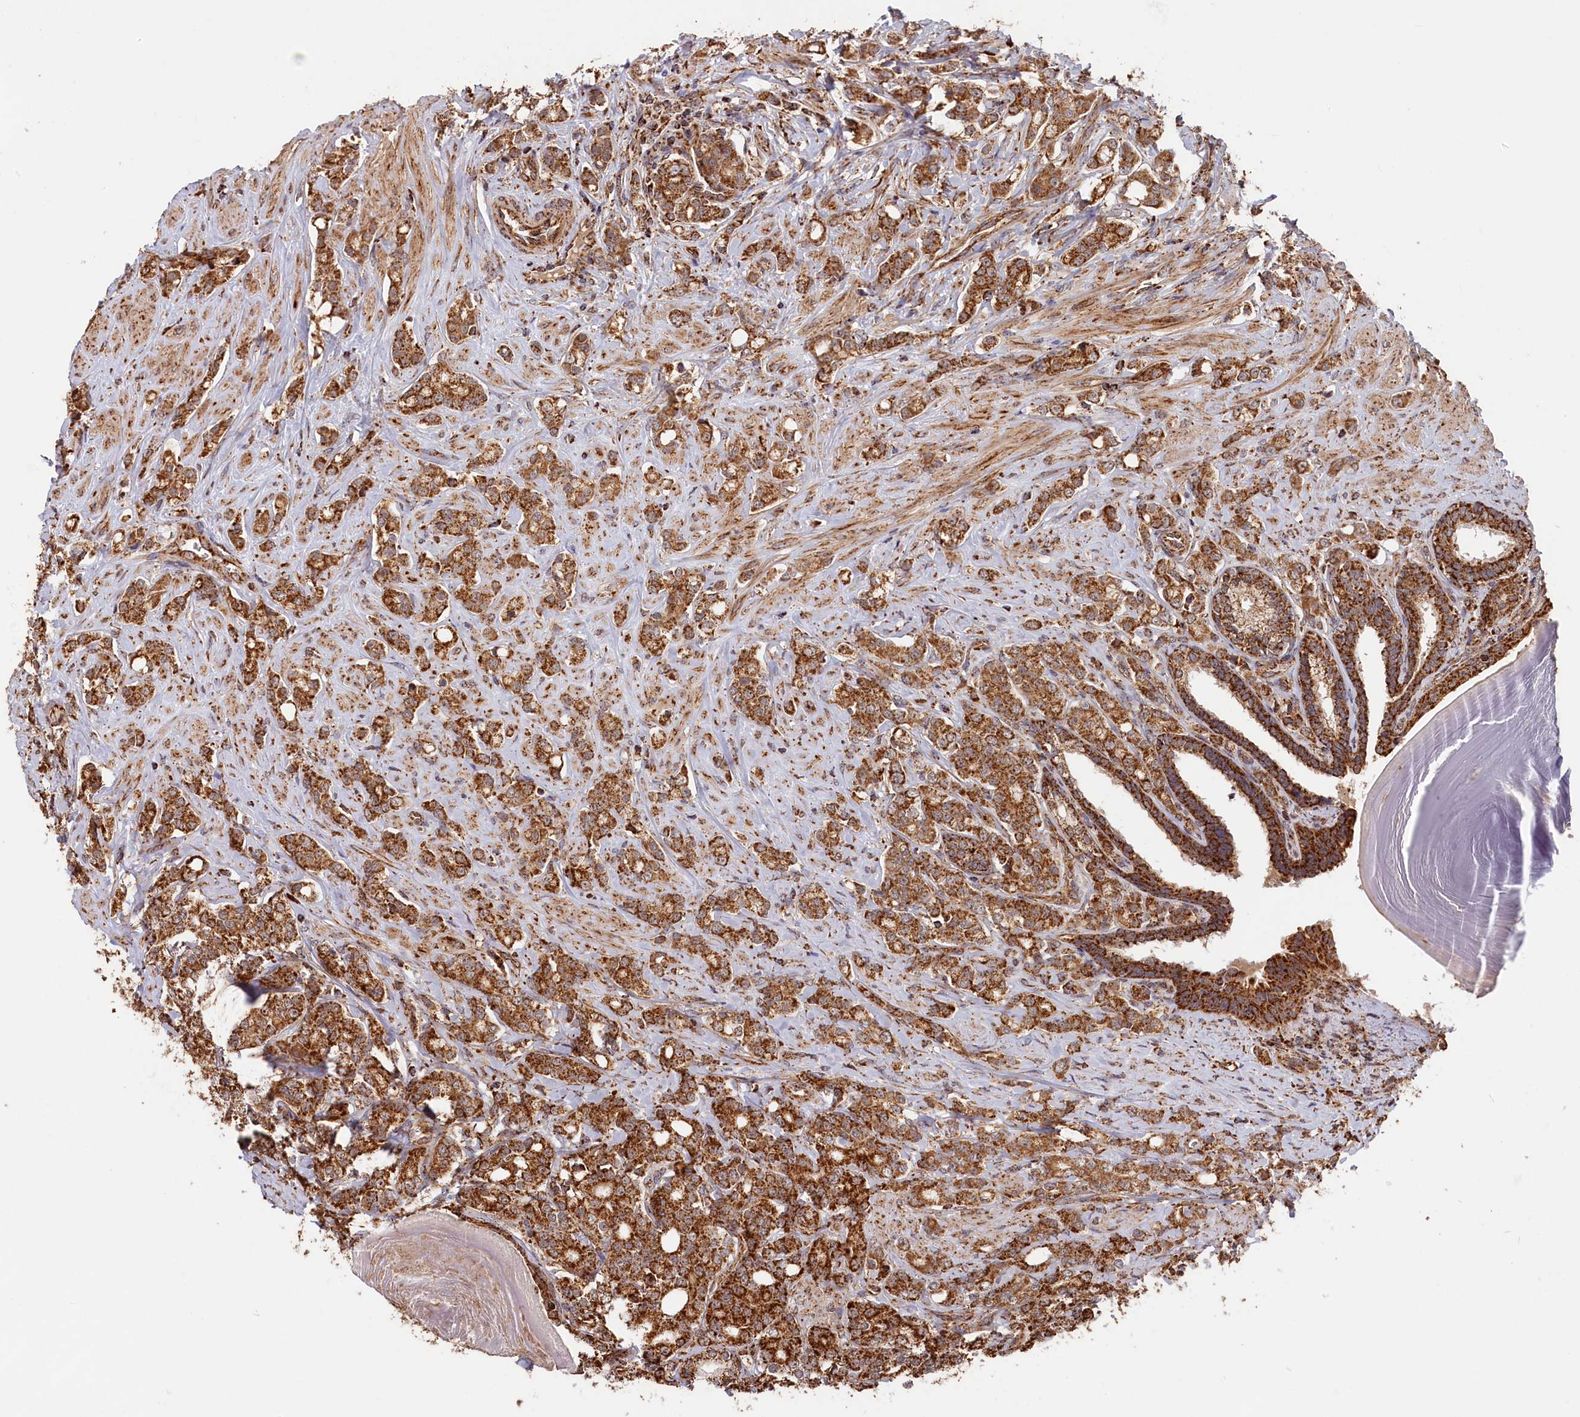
{"staining": {"intensity": "strong", "quantity": ">75%", "location": "cytoplasmic/membranous"}, "tissue": "prostate cancer", "cell_type": "Tumor cells", "image_type": "cancer", "snomed": [{"axis": "morphology", "description": "Adenocarcinoma, High grade"}, {"axis": "topography", "description": "Prostate"}], "caption": "Immunohistochemistry photomicrograph of prostate cancer (adenocarcinoma (high-grade)) stained for a protein (brown), which reveals high levels of strong cytoplasmic/membranous staining in about >75% of tumor cells.", "gene": "MACROD1", "patient": {"sex": "male", "age": 62}}